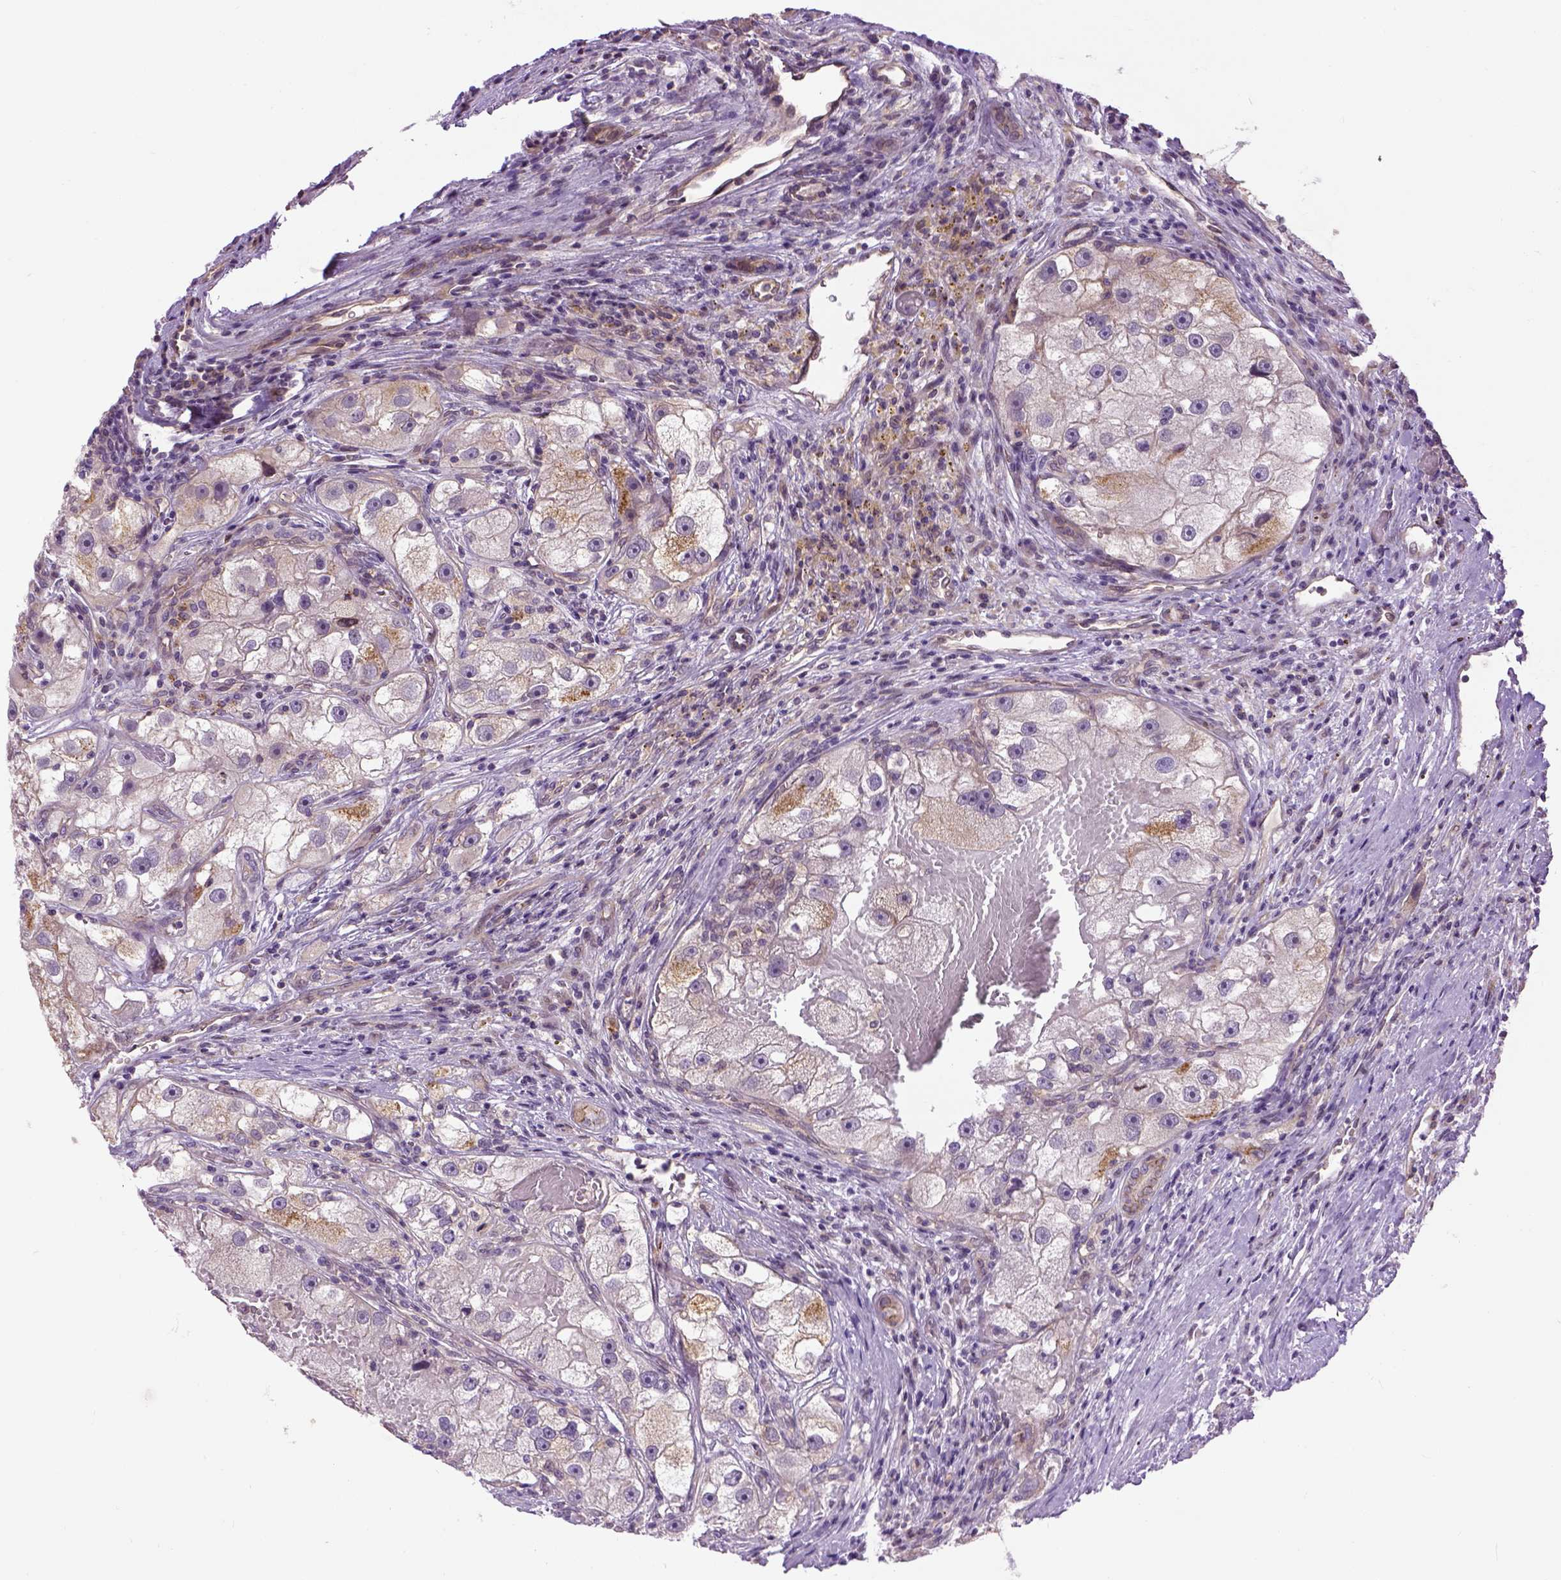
{"staining": {"intensity": "weak", "quantity": "<25%", "location": "cytoplasmic/membranous"}, "tissue": "renal cancer", "cell_type": "Tumor cells", "image_type": "cancer", "snomed": [{"axis": "morphology", "description": "Adenocarcinoma, NOS"}, {"axis": "topography", "description": "Kidney"}], "caption": "Adenocarcinoma (renal) stained for a protein using immunohistochemistry shows no positivity tumor cells.", "gene": "KAZN", "patient": {"sex": "male", "age": 63}}